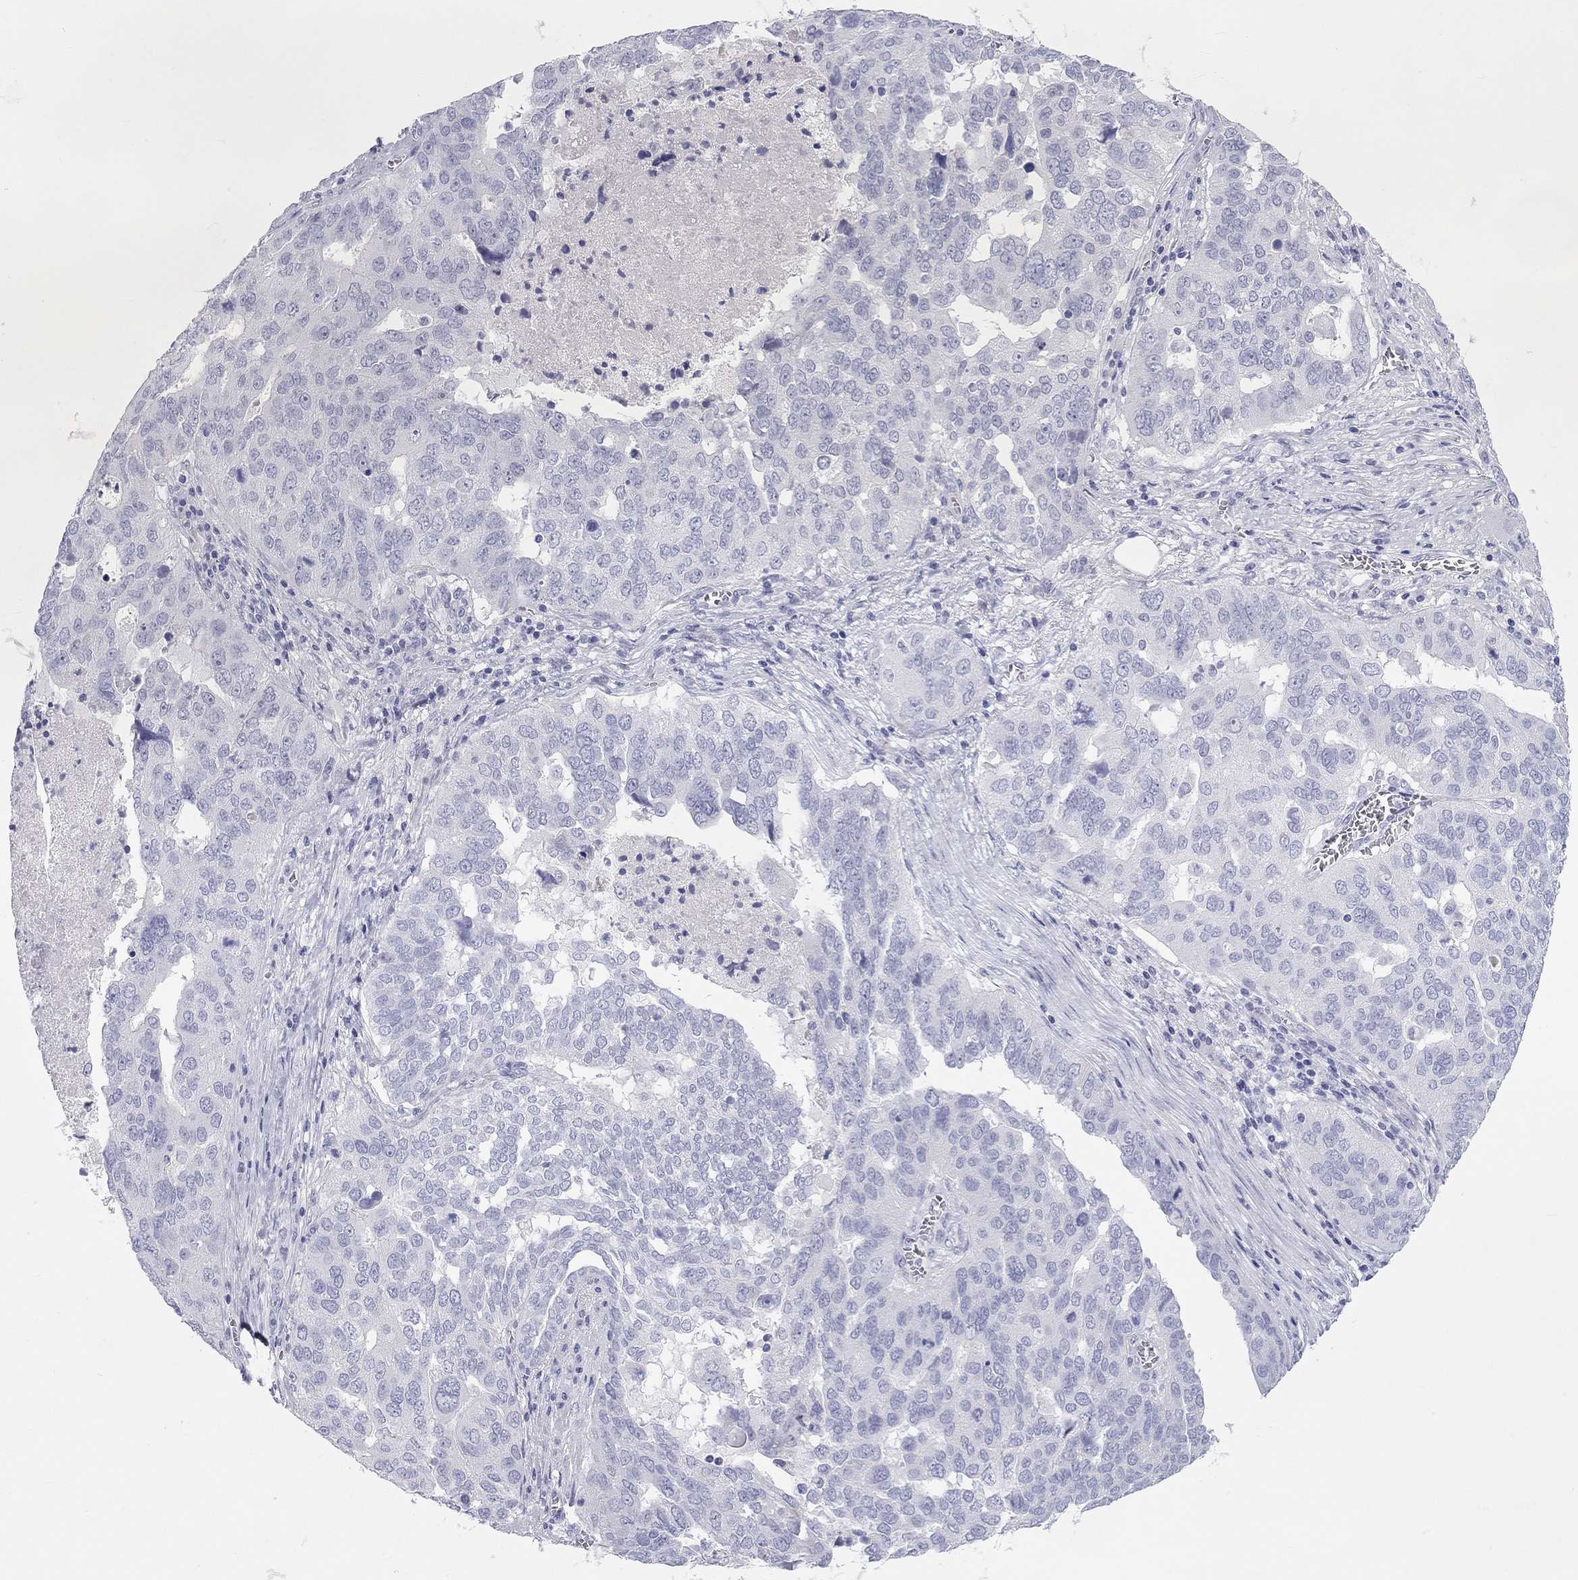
{"staining": {"intensity": "negative", "quantity": "none", "location": "none"}, "tissue": "ovarian cancer", "cell_type": "Tumor cells", "image_type": "cancer", "snomed": [{"axis": "morphology", "description": "Carcinoma, endometroid"}, {"axis": "topography", "description": "Soft tissue"}, {"axis": "topography", "description": "Ovary"}], "caption": "Micrograph shows no significant protein staining in tumor cells of endometroid carcinoma (ovarian).", "gene": "PCDHGC5", "patient": {"sex": "female", "age": 52}}